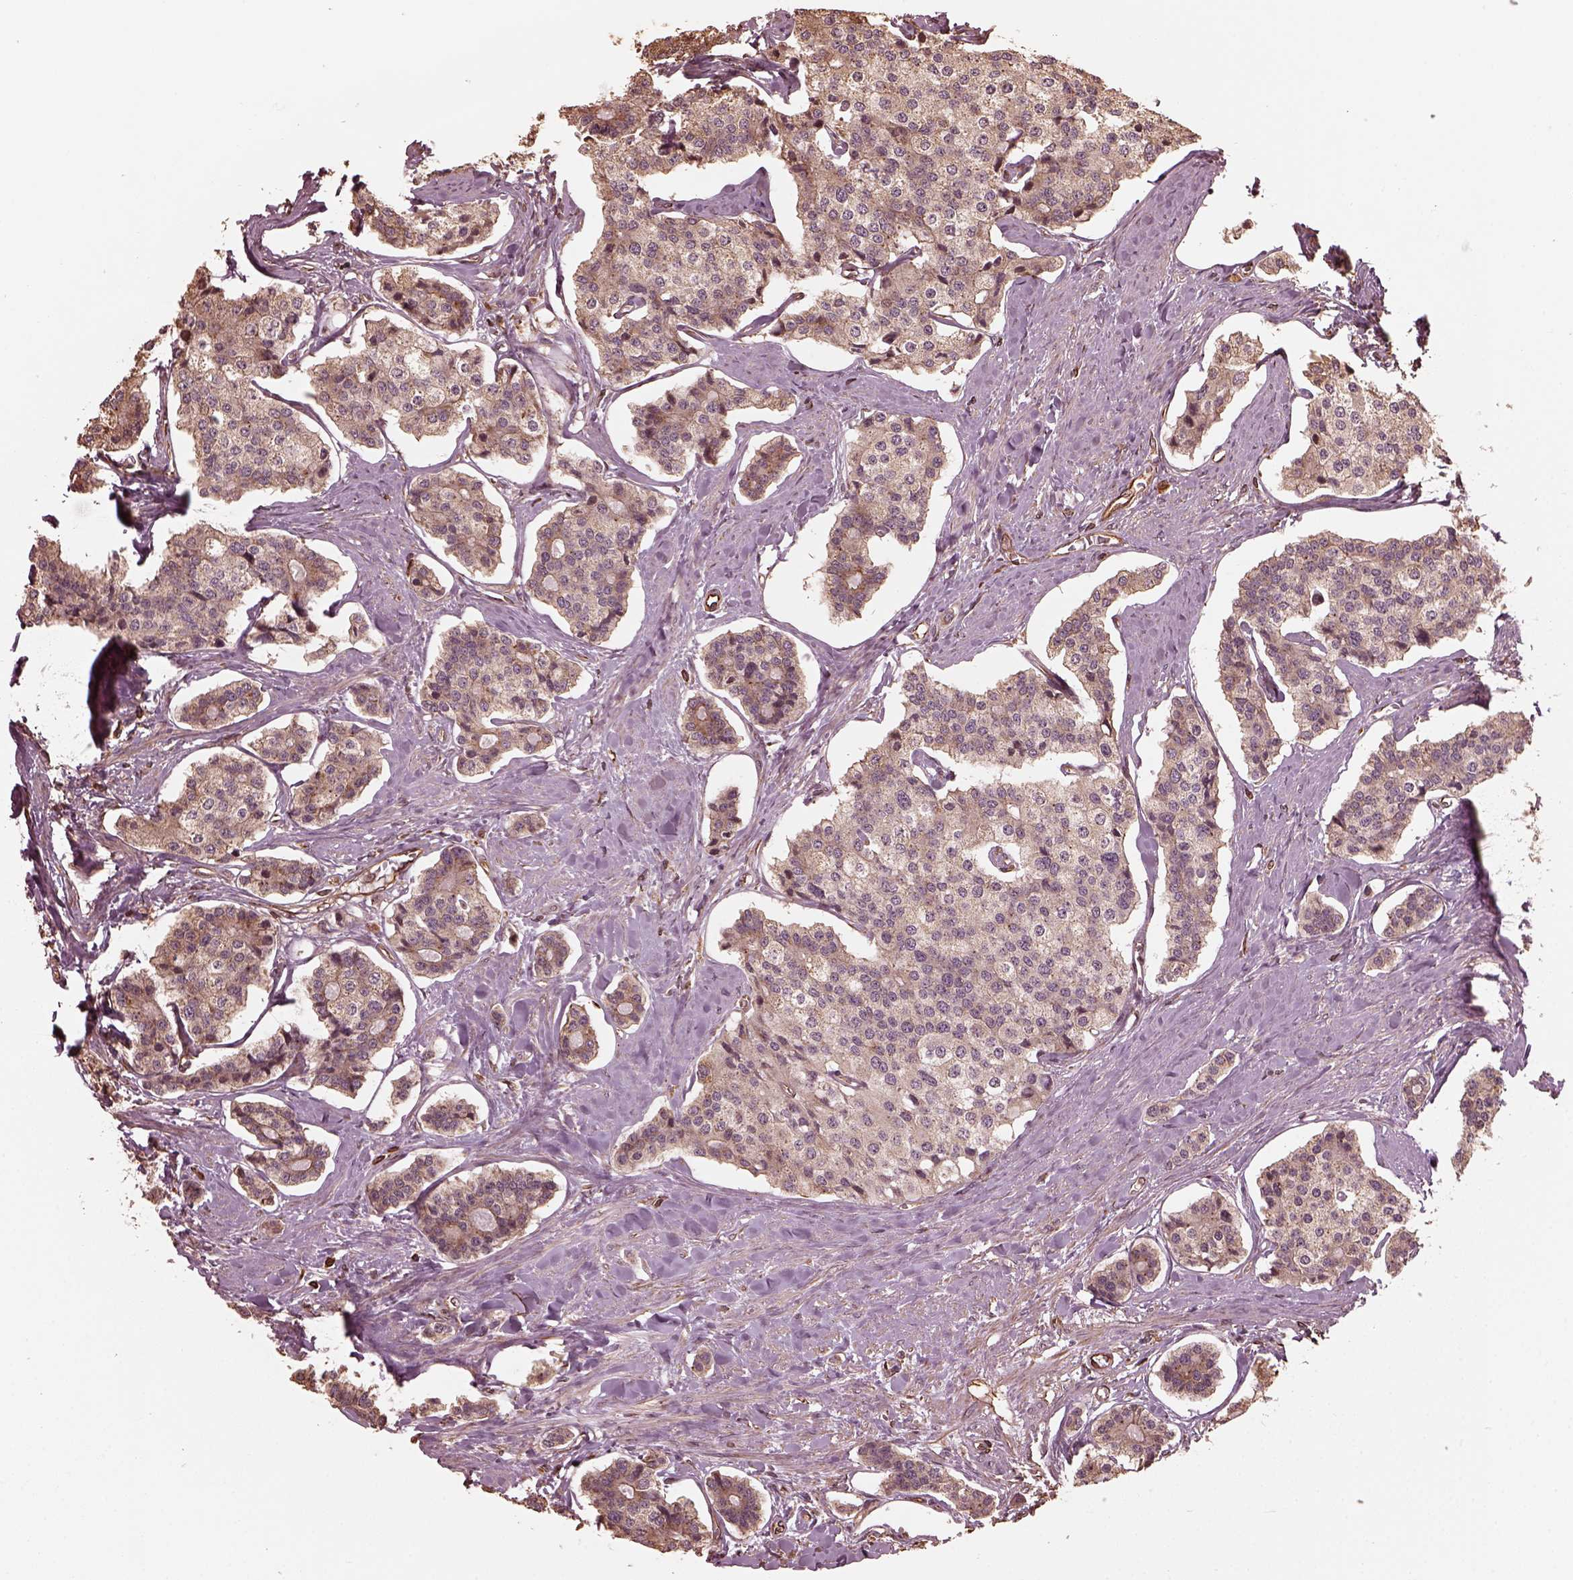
{"staining": {"intensity": "weak", "quantity": "25%-75%", "location": "cytoplasmic/membranous"}, "tissue": "carcinoid", "cell_type": "Tumor cells", "image_type": "cancer", "snomed": [{"axis": "morphology", "description": "Carcinoid, malignant, NOS"}, {"axis": "topography", "description": "Small intestine"}], "caption": "There is low levels of weak cytoplasmic/membranous staining in tumor cells of carcinoid (malignant), as demonstrated by immunohistochemical staining (brown color).", "gene": "GTPBP1", "patient": {"sex": "female", "age": 65}}